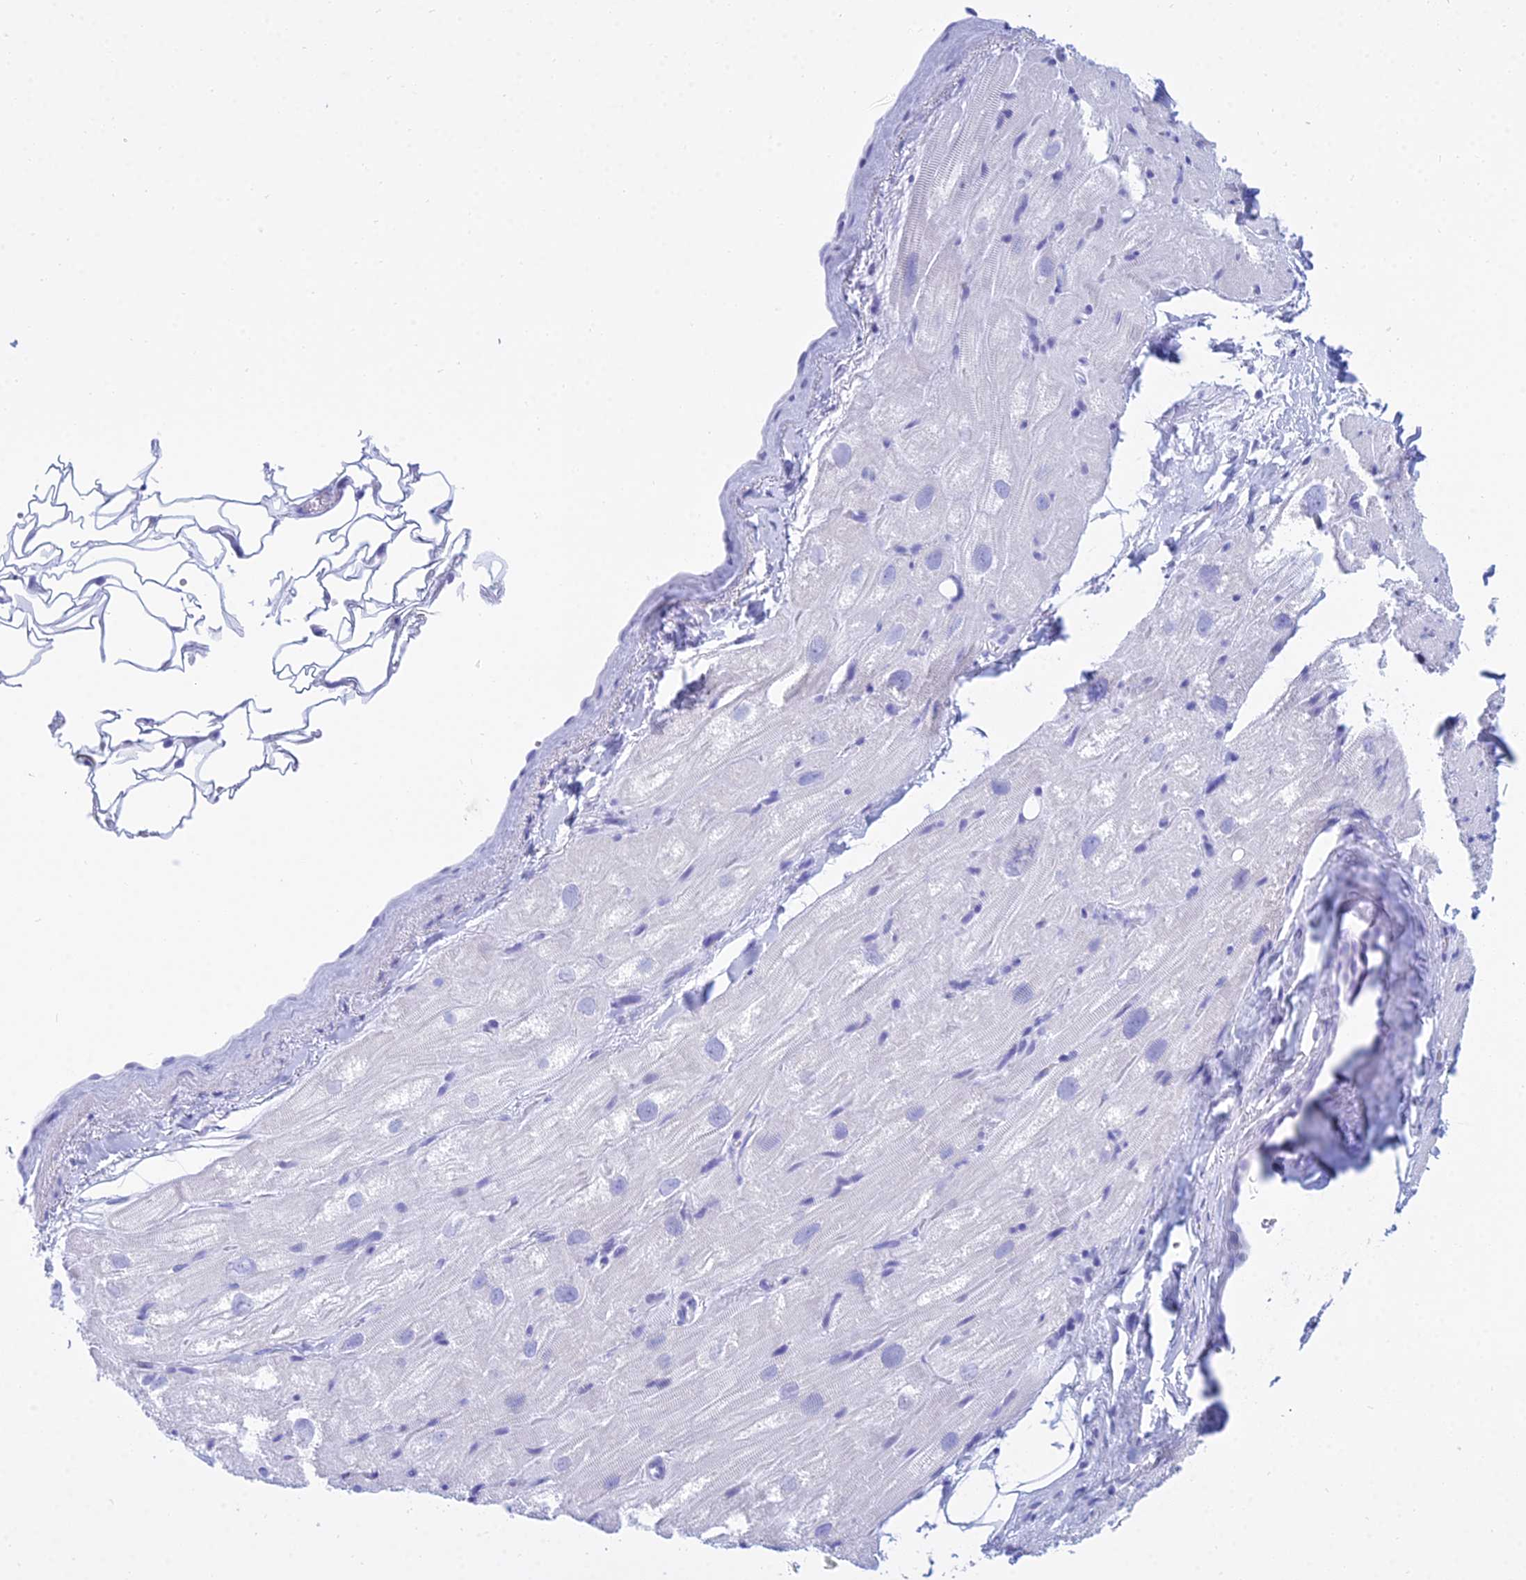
{"staining": {"intensity": "negative", "quantity": "none", "location": "none"}, "tissue": "heart muscle", "cell_type": "Cardiomyocytes", "image_type": "normal", "snomed": [{"axis": "morphology", "description": "Normal tissue, NOS"}, {"axis": "topography", "description": "Heart"}], "caption": "Cardiomyocytes are negative for protein expression in benign human heart muscle. (Stains: DAB (3,3'-diaminobenzidine) IHC with hematoxylin counter stain, Microscopy: brightfield microscopy at high magnification).", "gene": "PATE4", "patient": {"sex": "male", "age": 50}}